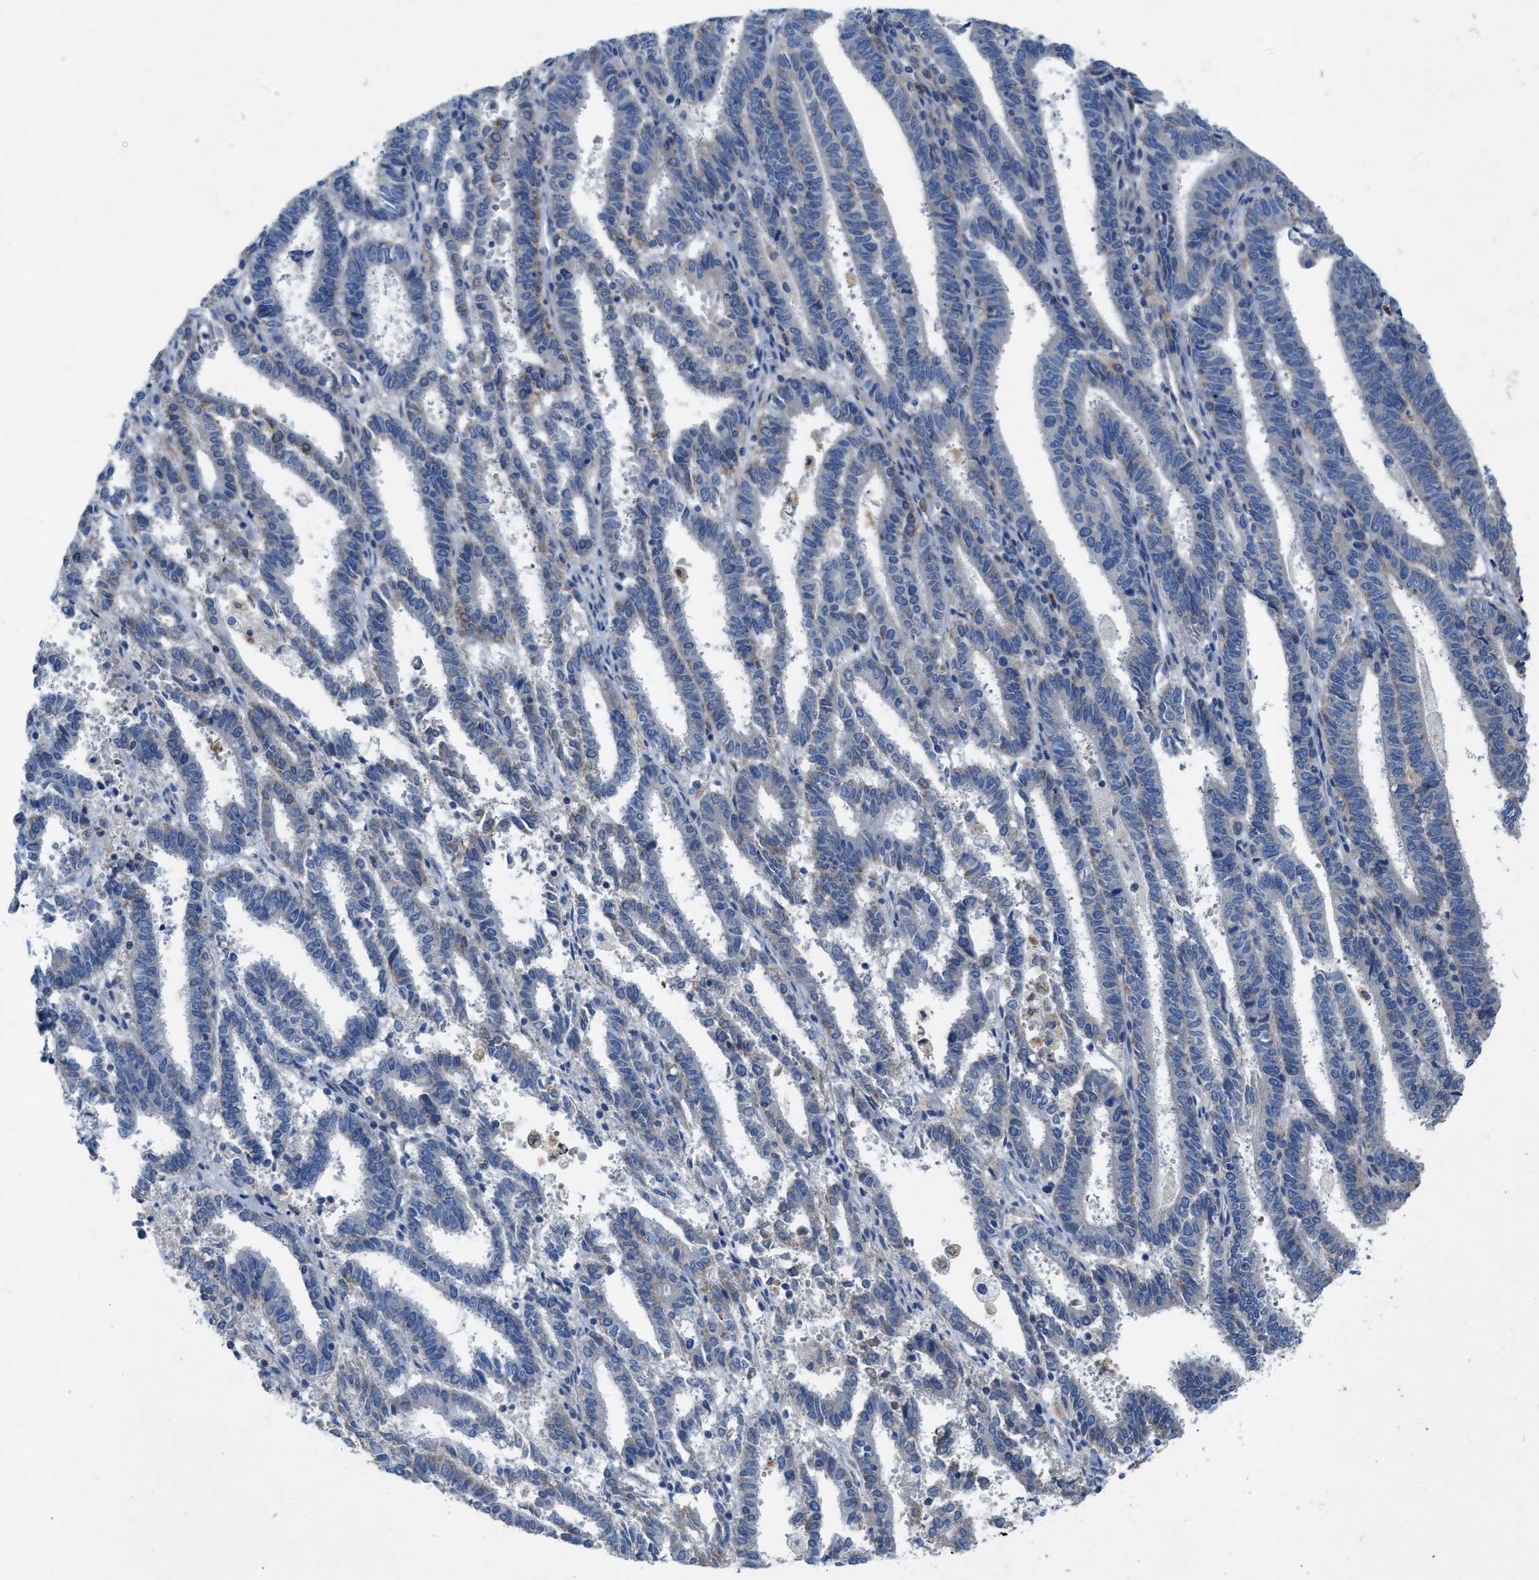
{"staining": {"intensity": "negative", "quantity": "none", "location": "none"}, "tissue": "endometrial cancer", "cell_type": "Tumor cells", "image_type": "cancer", "snomed": [{"axis": "morphology", "description": "Adenocarcinoma, NOS"}, {"axis": "topography", "description": "Uterus"}], "caption": "A photomicrograph of endometrial adenocarcinoma stained for a protein demonstrates no brown staining in tumor cells.", "gene": "PLPPR5", "patient": {"sex": "female", "age": 83}}